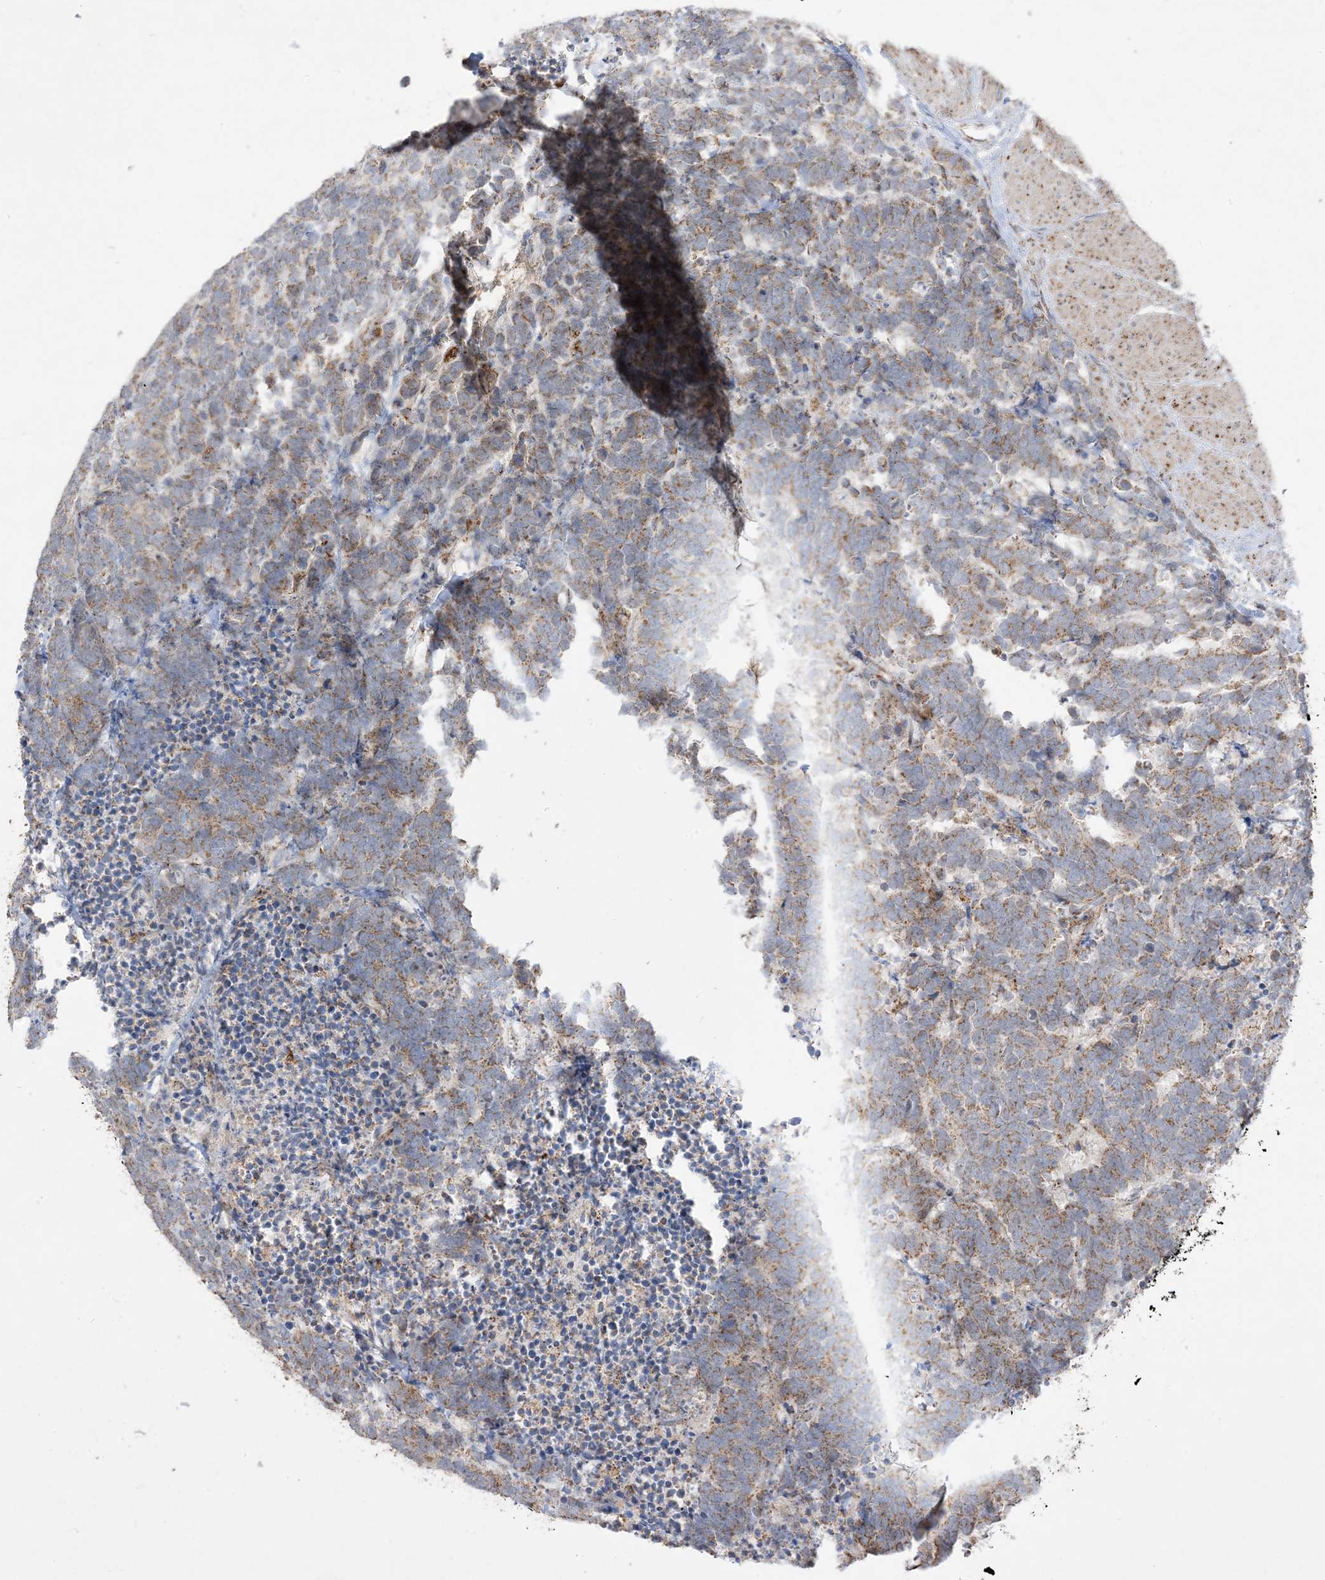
{"staining": {"intensity": "moderate", "quantity": ">75%", "location": "cytoplasmic/membranous"}, "tissue": "carcinoid", "cell_type": "Tumor cells", "image_type": "cancer", "snomed": [{"axis": "morphology", "description": "Carcinoma, NOS"}, {"axis": "morphology", "description": "Carcinoid, malignant, NOS"}, {"axis": "topography", "description": "Urinary bladder"}], "caption": "The immunohistochemical stain highlights moderate cytoplasmic/membranous staining in tumor cells of carcinoid tissue.", "gene": "NDUFAF3", "patient": {"sex": "male", "age": 57}}